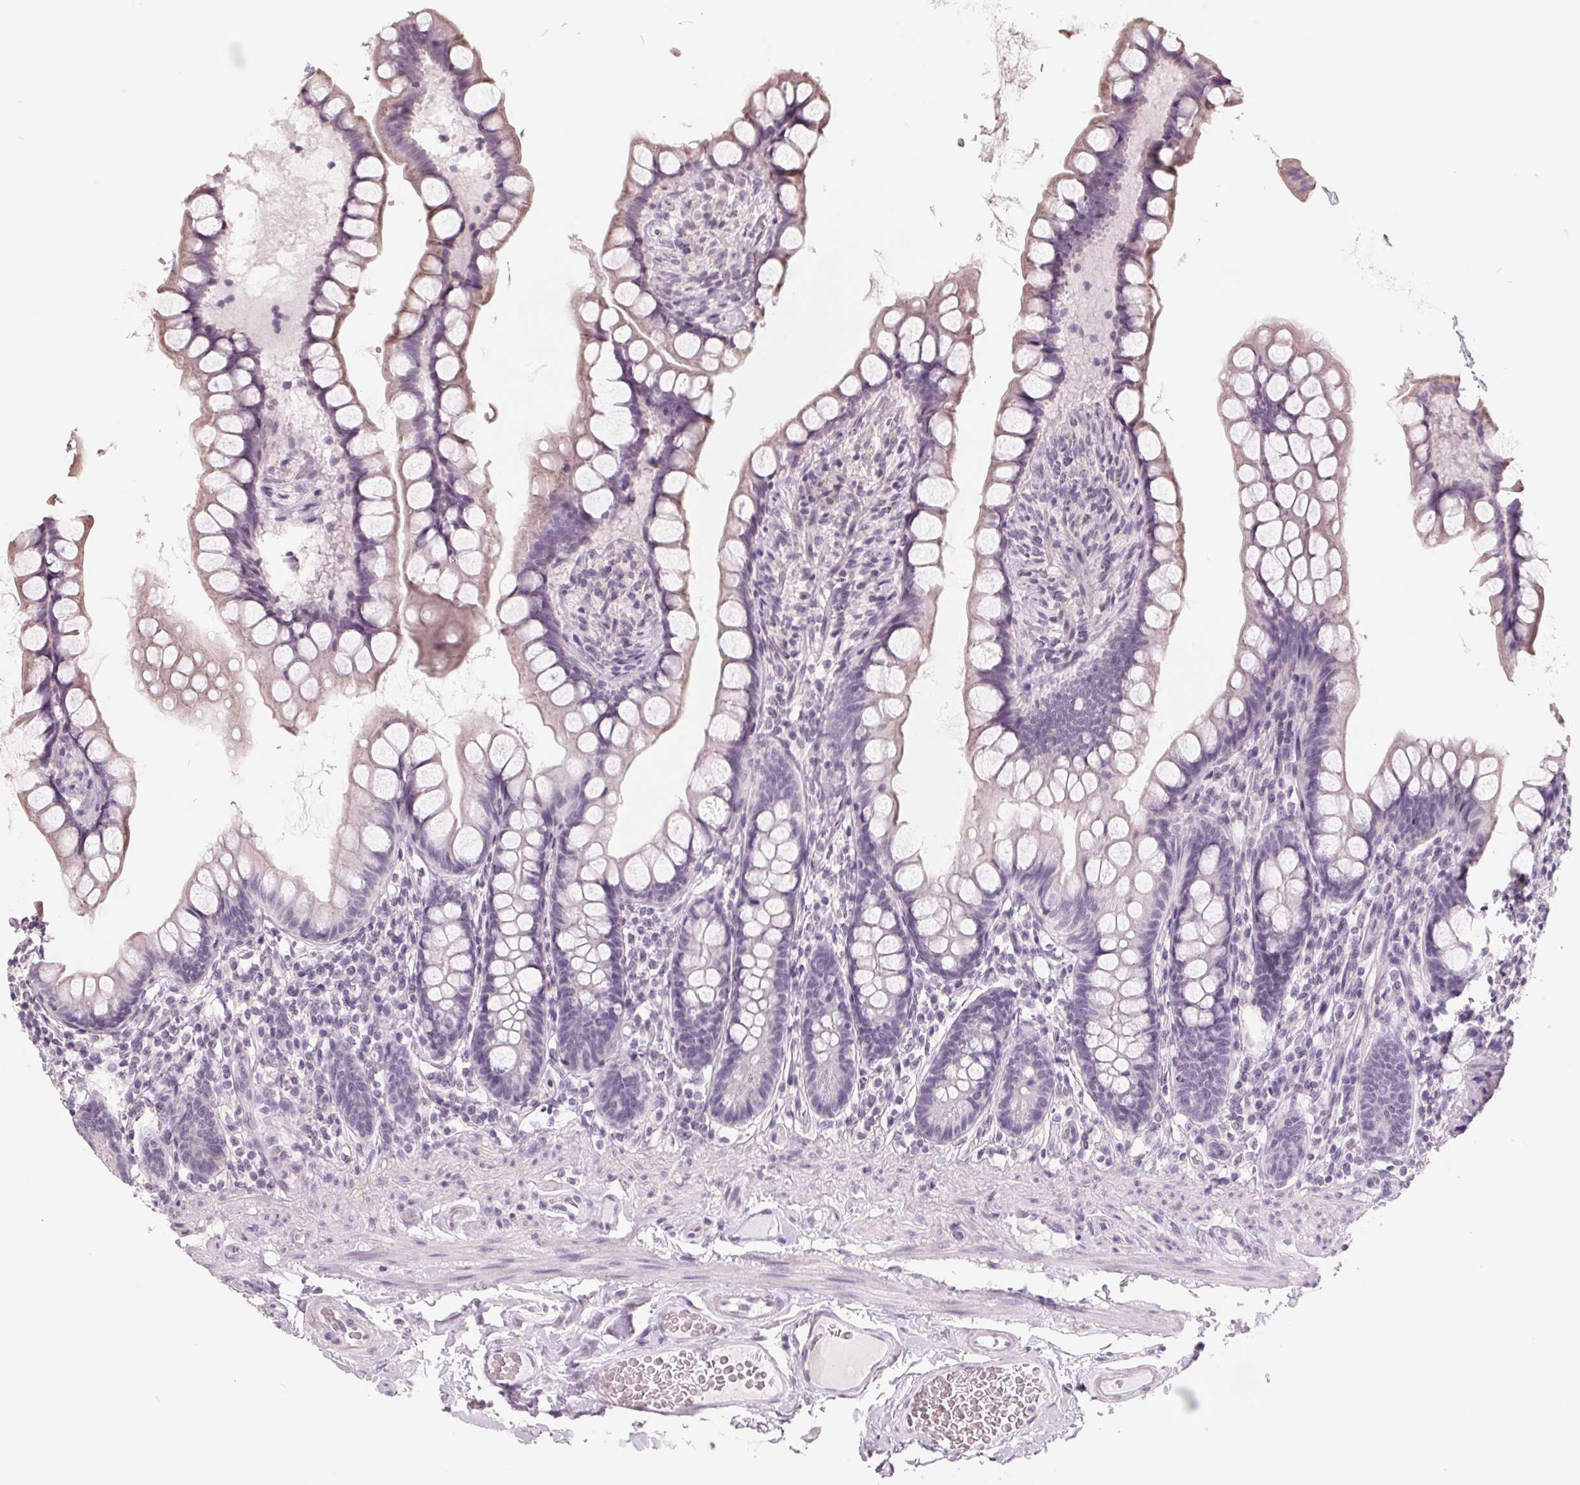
{"staining": {"intensity": "negative", "quantity": "none", "location": "none"}, "tissue": "small intestine", "cell_type": "Glandular cells", "image_type": "normal", "snomed": [{"axis": "morphology", "description": "Normal tissue, NOS"}, {"axis": "topography", "description": "Small intestine"}], "caption": "This is a image of immunohistochemistry (IHC) staining of unremarkable small intestine, which shows no expression in glandular cells.", "gene": "FTCD", "patient": {"sex": "male", "age": 70}}